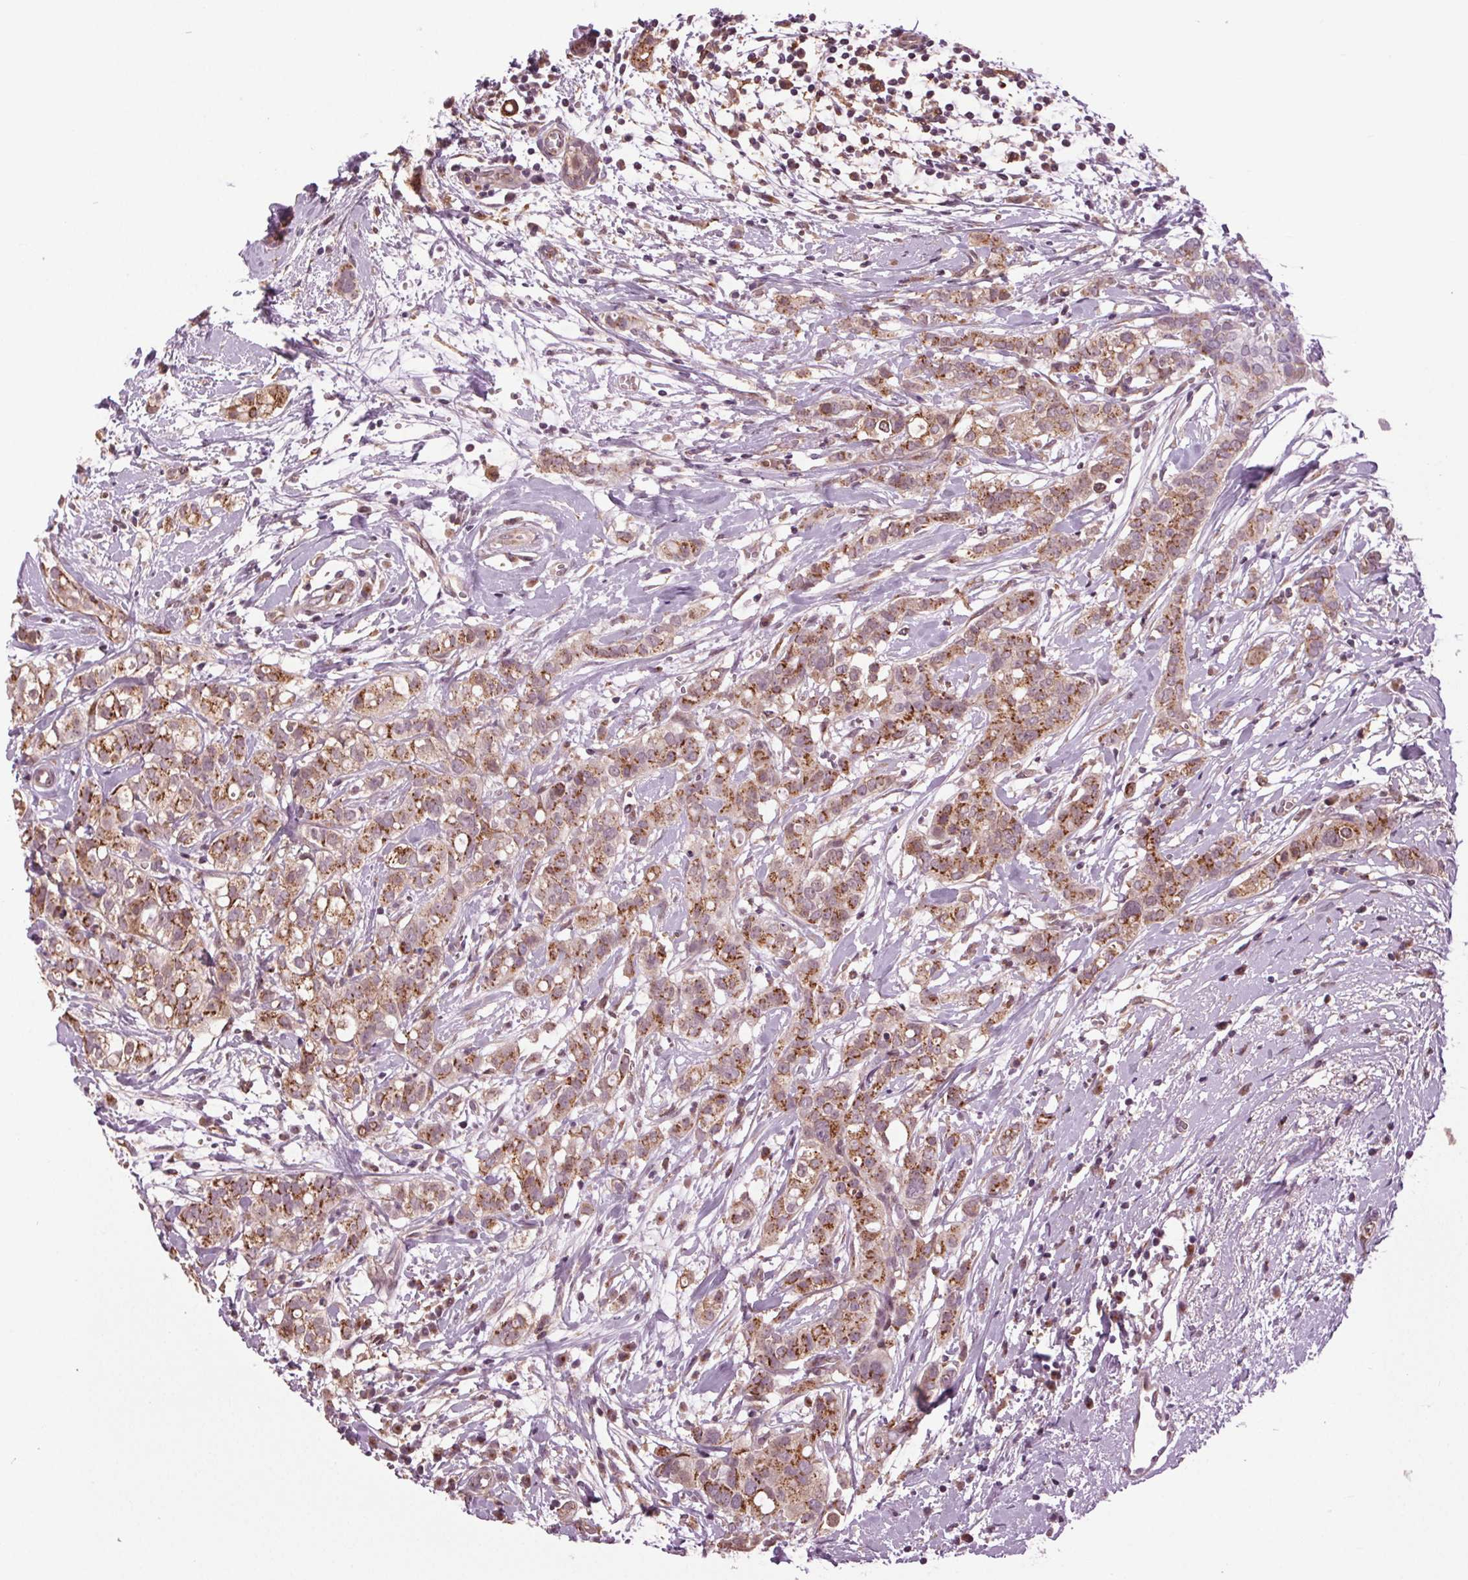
{"staining": {"intensity": "moderate", "quantity": ">75%", "location": "cytoplasmic/membranous"}, "tissue": "breast cancer", "cell_type": "Tumor cells", "image_type": "cancer", "snomed": [{"axis": "morphology", "description": "Duct carcinoma"}, {"axis": "topography", "description": "Breast"}], "caption": "A brown stain shows moderate cytoplasmic/membranous staining of a protein in breast cancer (infiltrating ductal carcinoma) tumor cells. (DAB (3,3'-diaminobenzidine) = brown stain, brightfield microscopy at high magnification).", "gene": "BSDC1", "patient": {"sex": "female", "age": 40}}